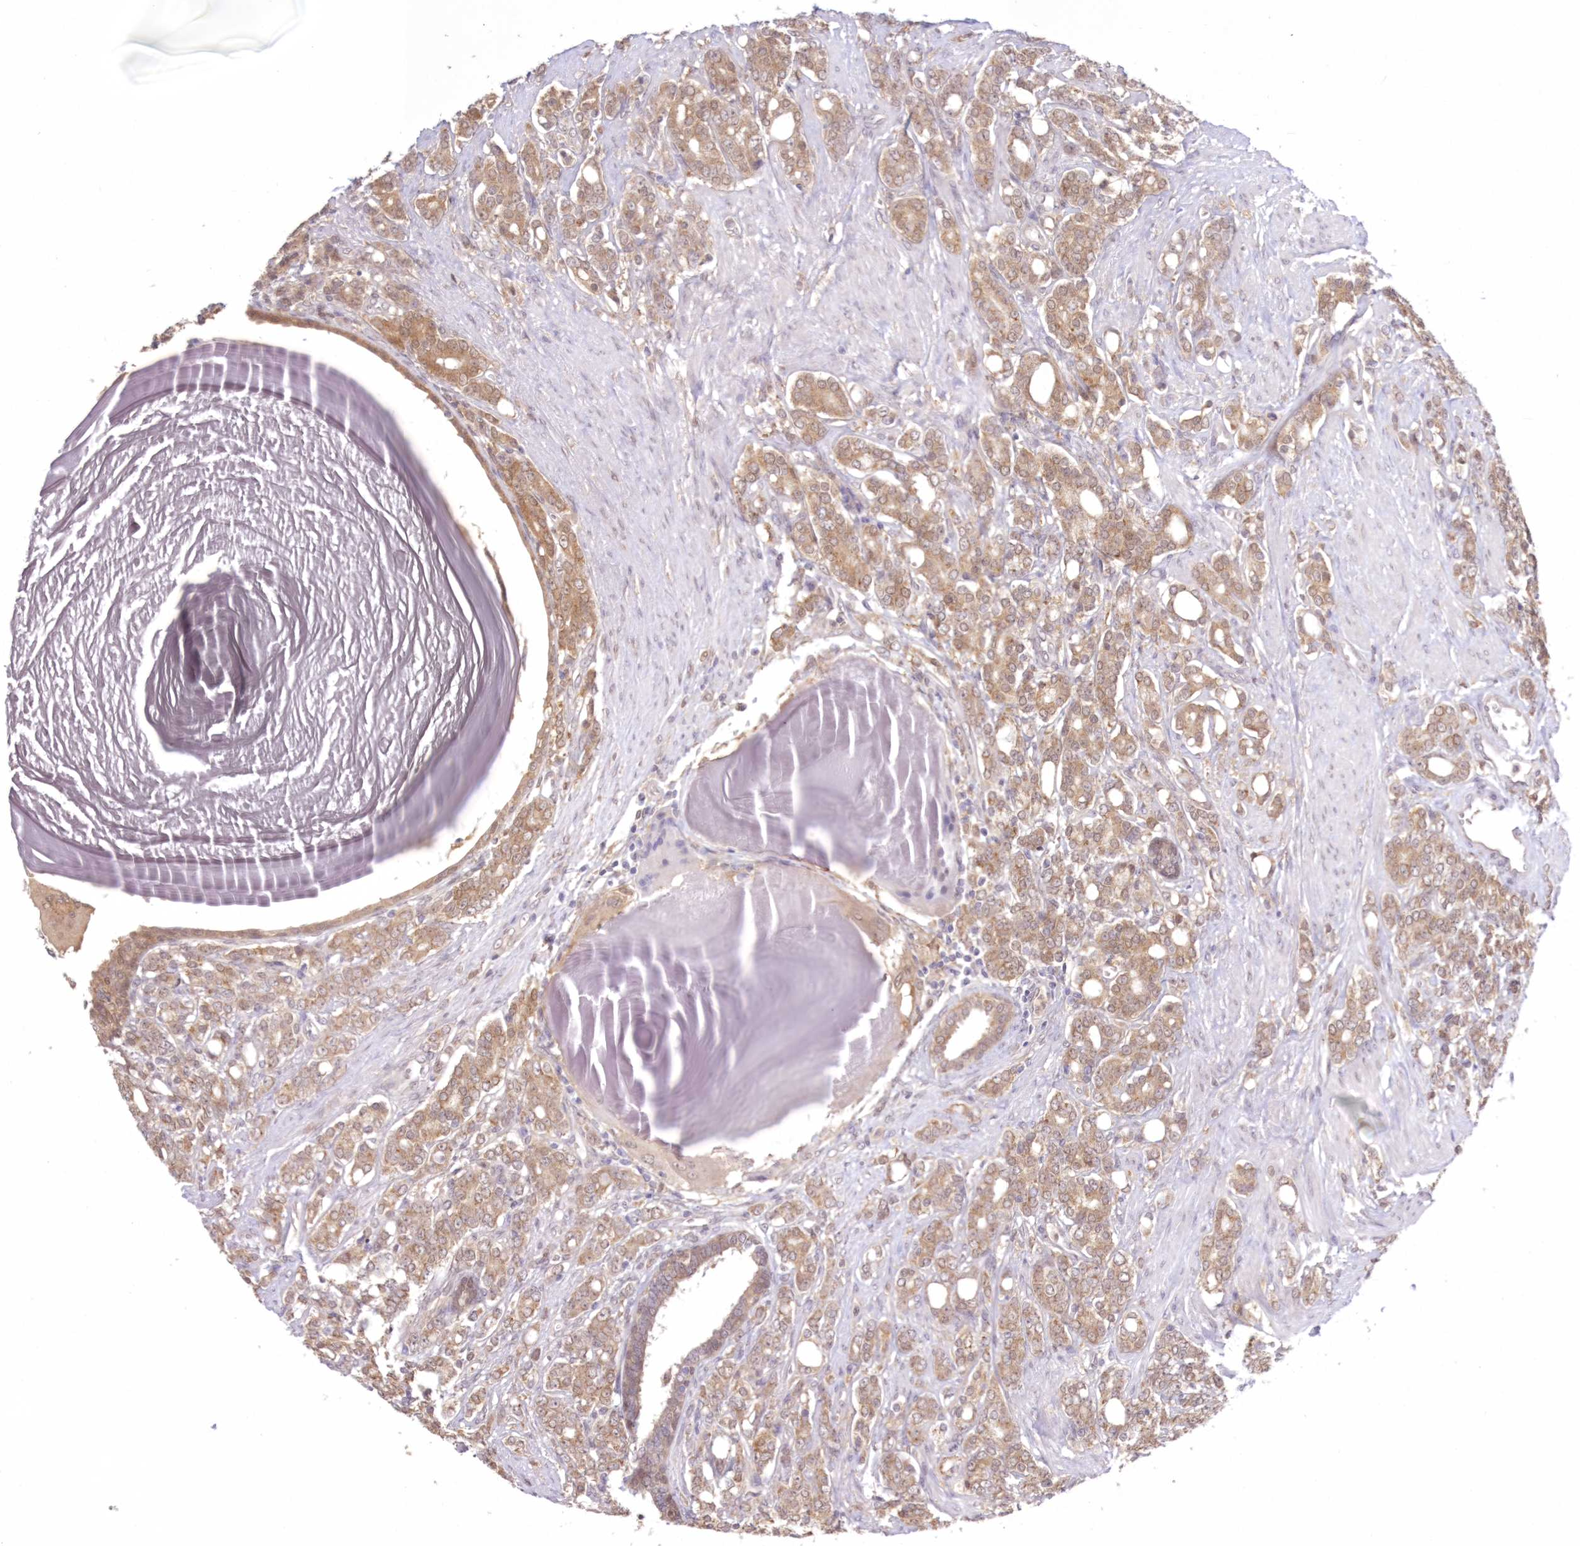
{"staining": {"intensity": "moderate", "quantity": ">75%", "location": "cytoplasmic/membranous"}, "tissue": "prostate cancer", "cell_type": "Tumor cells", "image_type": "cancer", "snomed": [{"axis": "morphology", "description": "Adenocarcinoma, High grade"}, {"axis": "topography", "description": "Prostate"}], "caption": "Brown immunohistochemical staining in human prostate cancer displays moderate cytoplasmic/membranous staining in approximately >75% of tumor cells.", "gene": "RNPEP", "patient": {"sex": "male", "age": 62}}